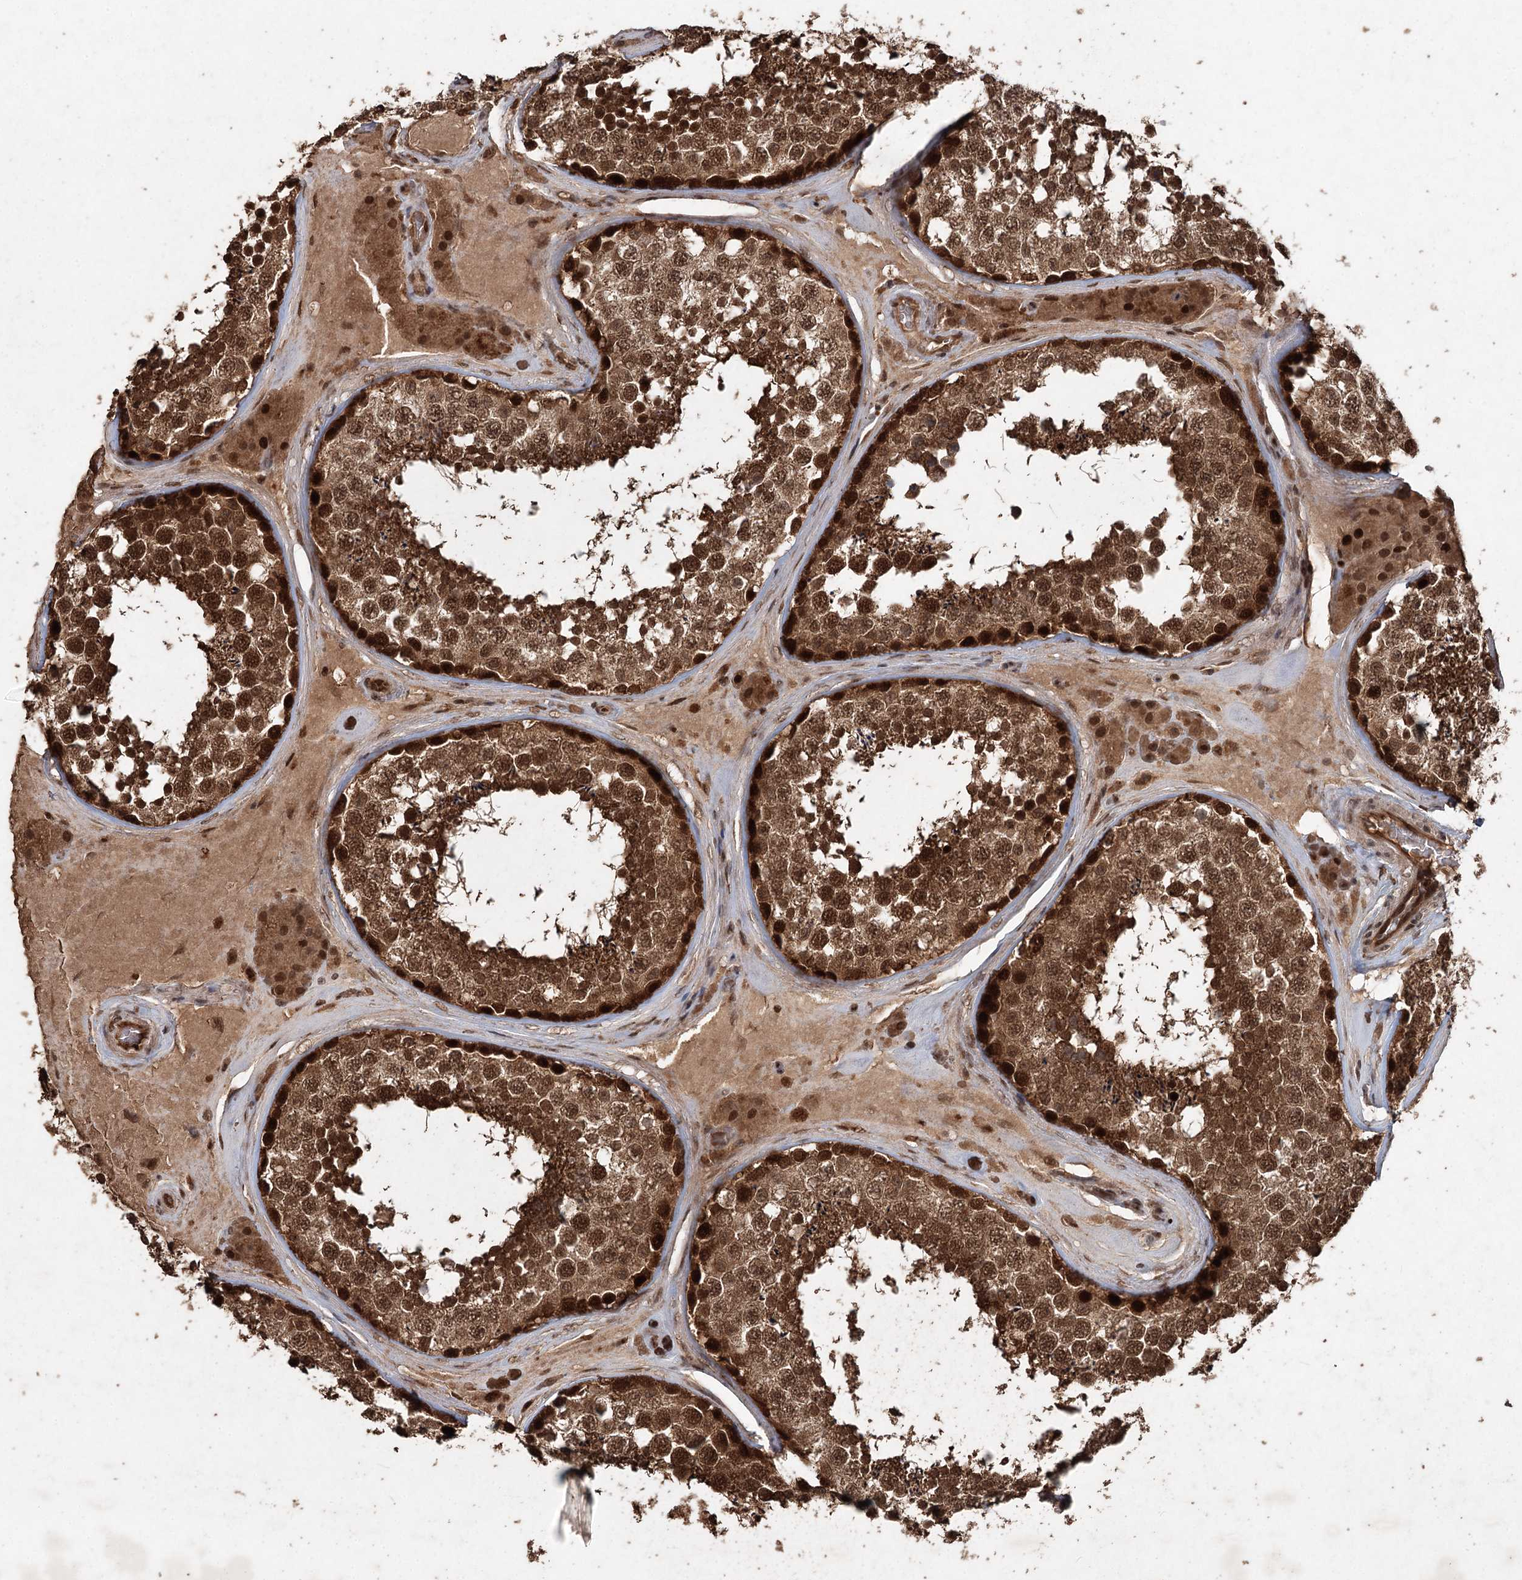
{"staining": {"intensity": "strong", "quantity": ">75%", "location": "cytoplasmic/membranous,nuclear"}, "tissue": "testis", "cell_type": "Cells in seminiferous ducts", "image_type": "normal", "snomed": [{"axis": "morphology", "description": "Normal tissue, NOS"}, {"axis": "topography", "description": "Testis"}], "caption": "Immunohistochemical staining of normal human testis displays strong cytoplasmic/membranous,nuclear protein positivity in approximately >75% of cells in seminiferous ducts. (DAB IHC, brown staining for protein, blue staining for nuclei).", "gene": "FBXO7", "patient": {"sex": "male", "age": 46}}